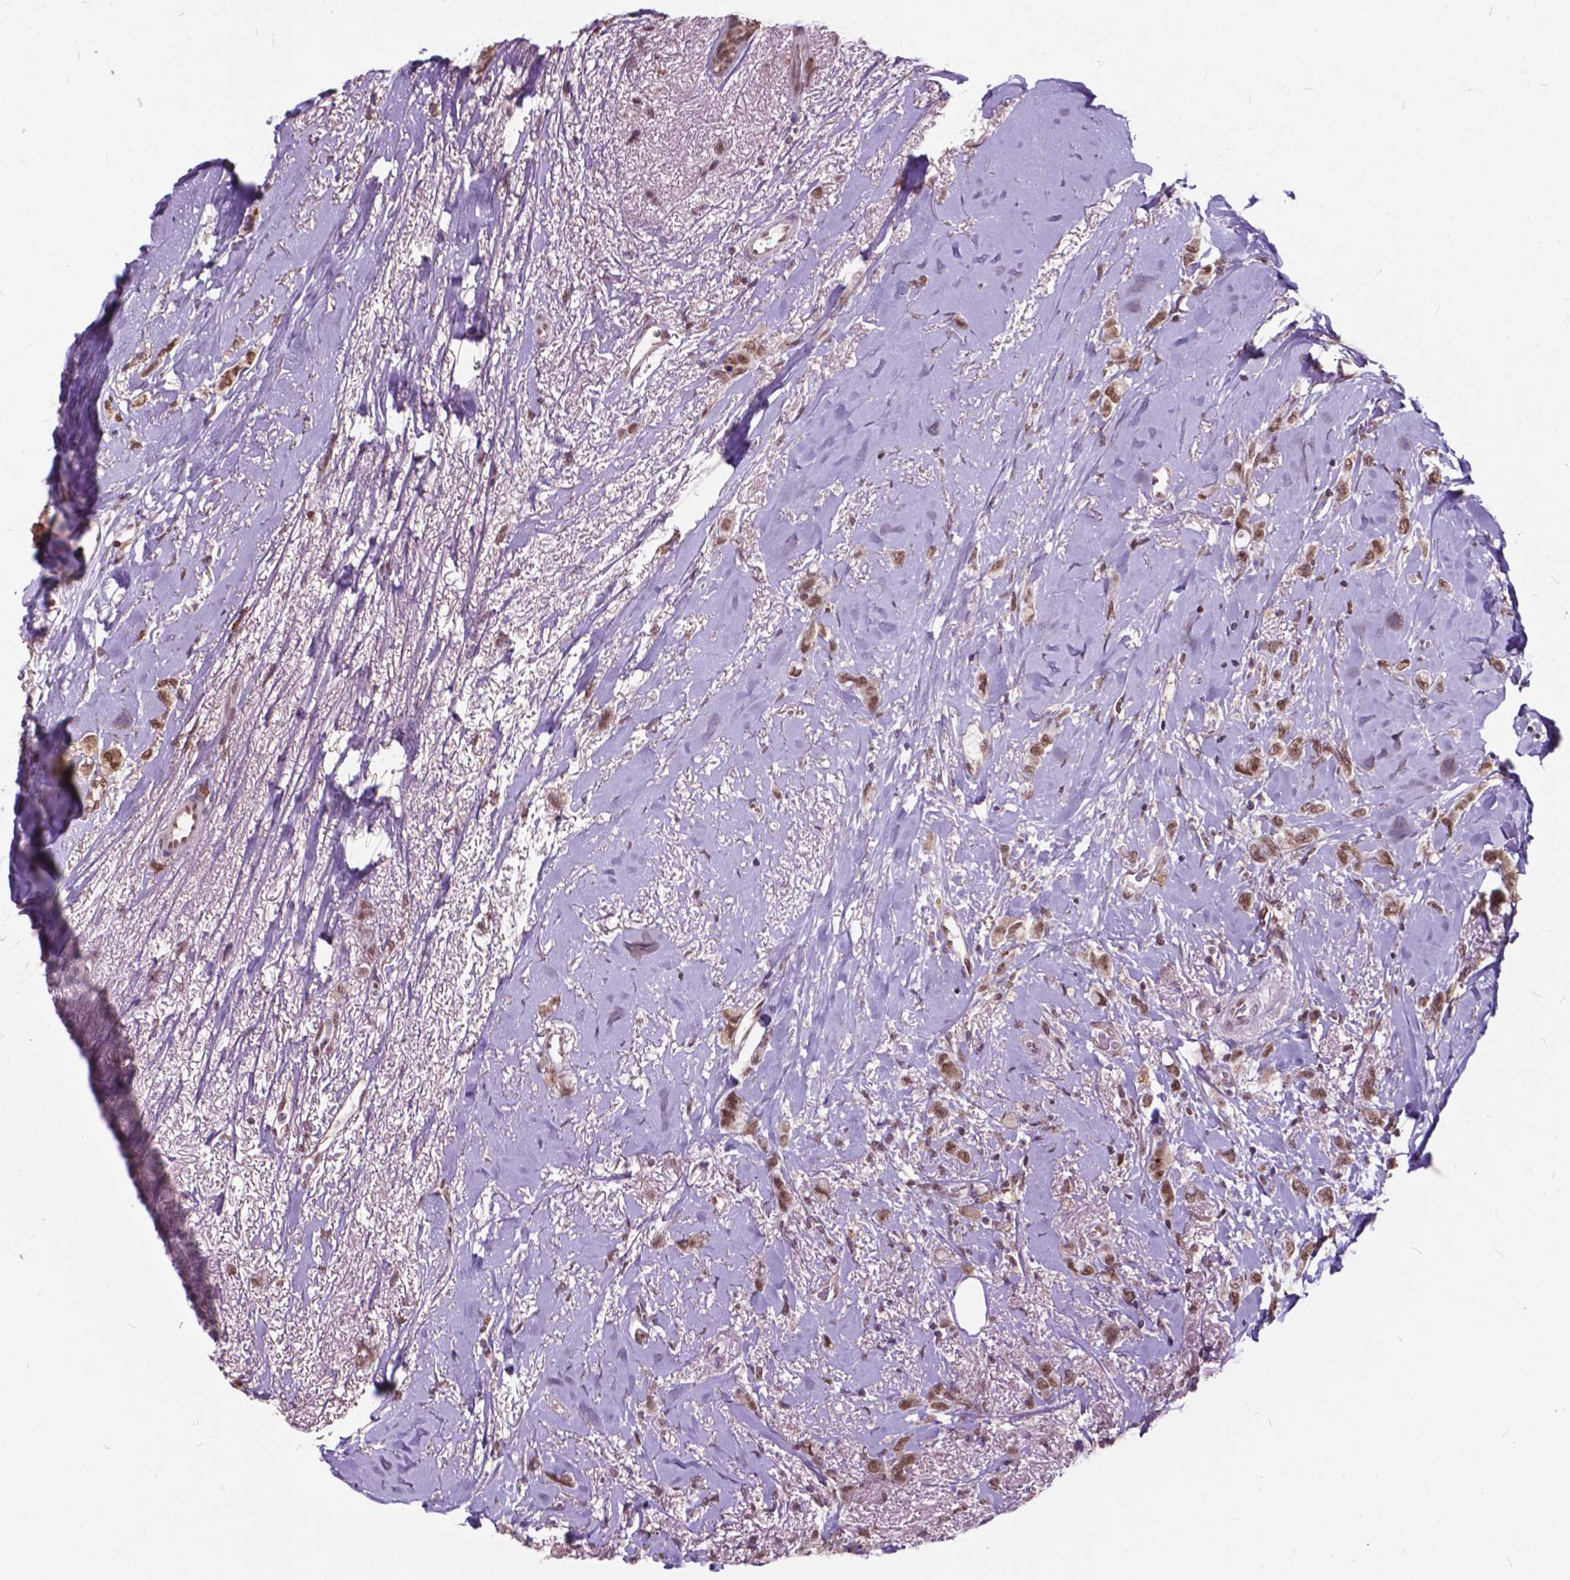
{"staining": {"intensity": "moderate", "quantity": ">75%", "location": "cytoplasmic/membranous,nuclear"}, "tissue": "breast cancer", "cell_type": "Tumor cells", "image_type": "cancer", "snomed": [{"axis": "morphology", "description": "Lobular carcinoma"}, {"axis": "topography", "description": "Breast"}], "caption": "Breast lobular carcinoma stained with IHC demonstrates moderate cytoplasmic/membranous and nuclear expression in approximately >75% of tumor cells. (DAB (3,3'-diaminobenzidine) = brown stain, brightfield microscopy at high magnification).", "gene": "MSH2", "patient": {"sex": "female", "age": 66}}